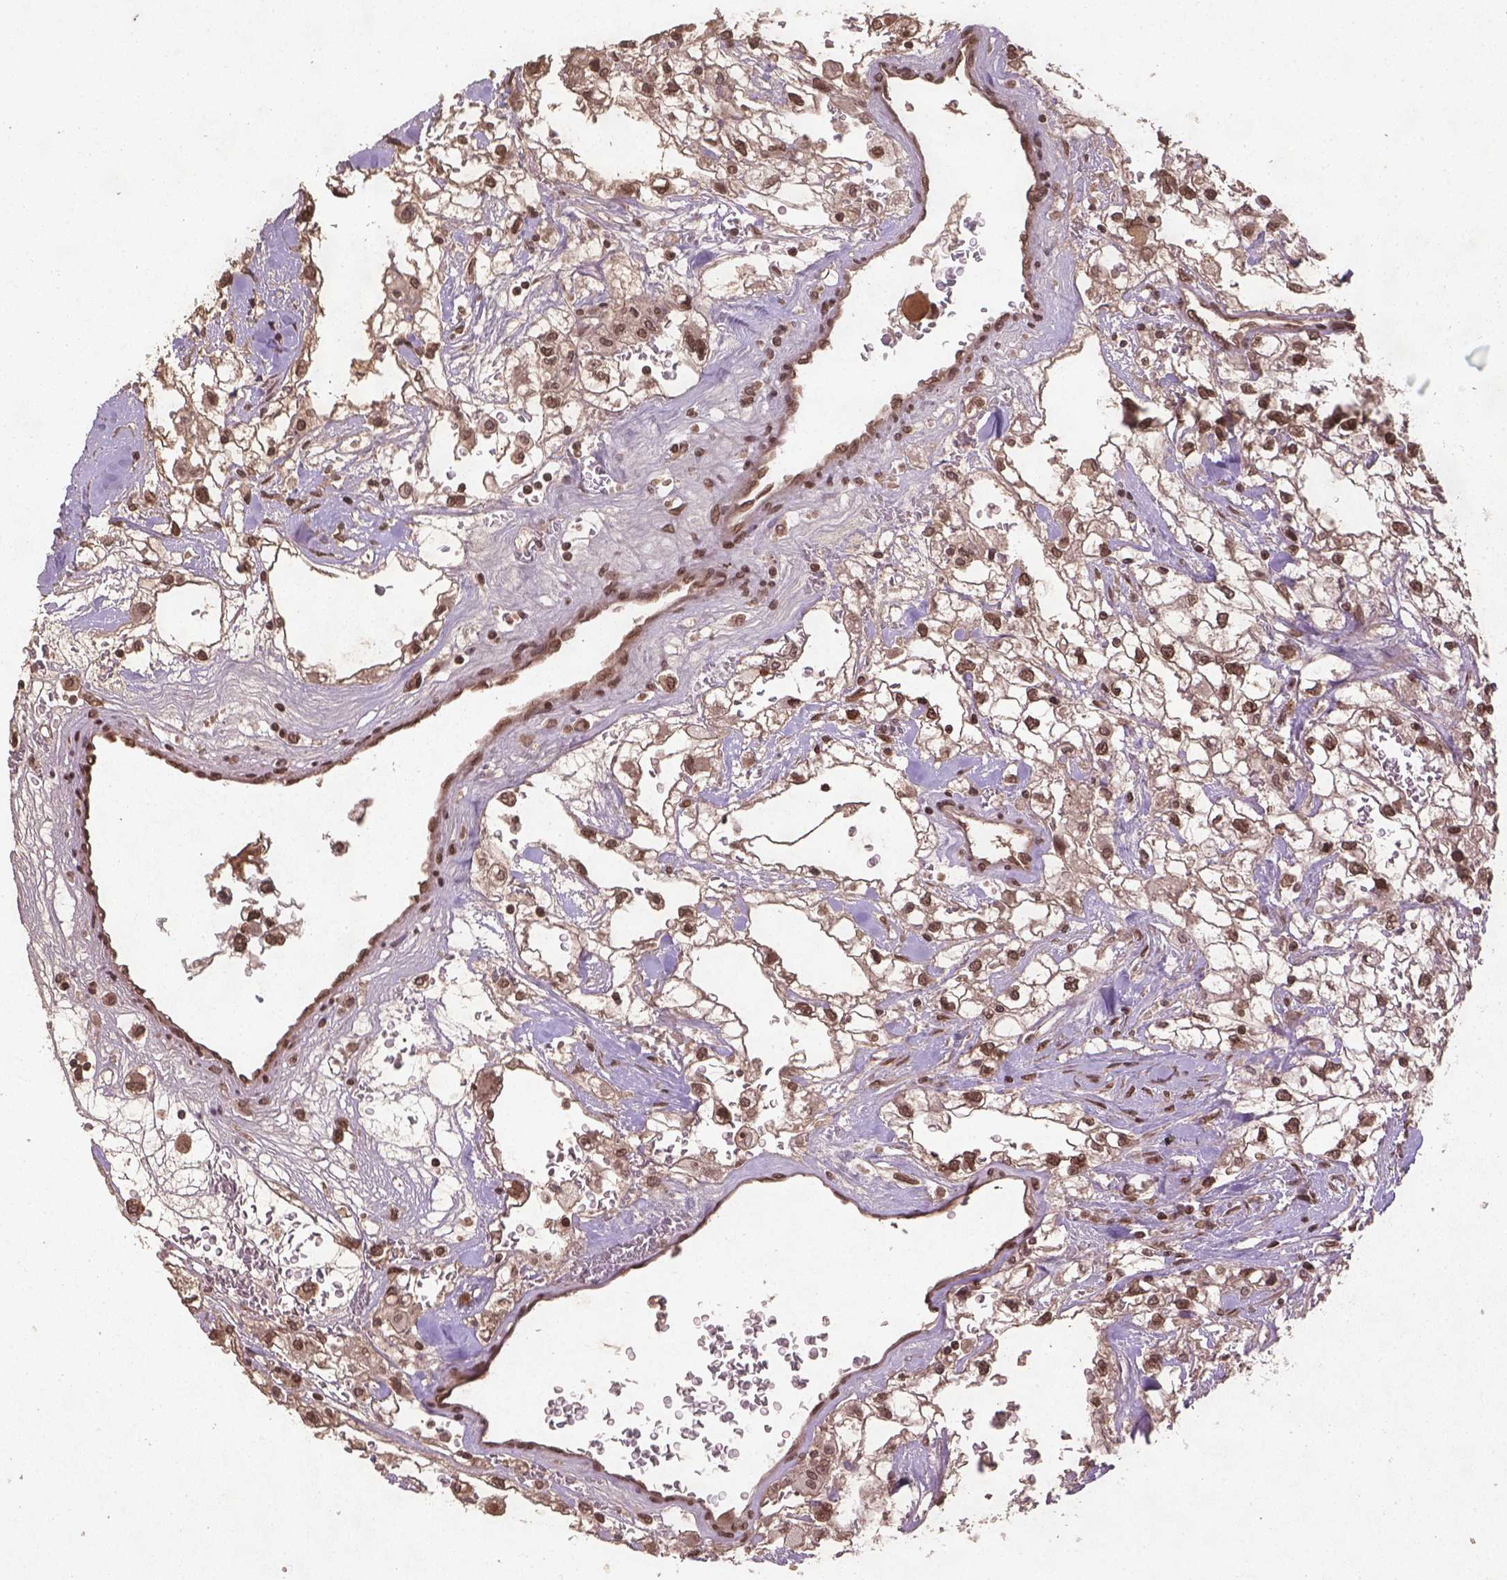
{"staining": {"intensity": "moderate", "quantity": ">75%", "location": "nuclear"}, "tissue": "renal cancer", "cell_type": "Tumor cells", "image_type": "cancer", "snomed": [{"axis": "morphology", "description": "Adenocarcinoma, NOS"}, {"axis": "topography", "description": "Kidney"}], "caption": "Brown immunohistochemical staining in renal cancer (adenocarcinoma) displays moderate nuclear expression in approximately >75% of tumor cells.", "gene": "BANF1", "patient": {"sex": "male", "age": 59}}